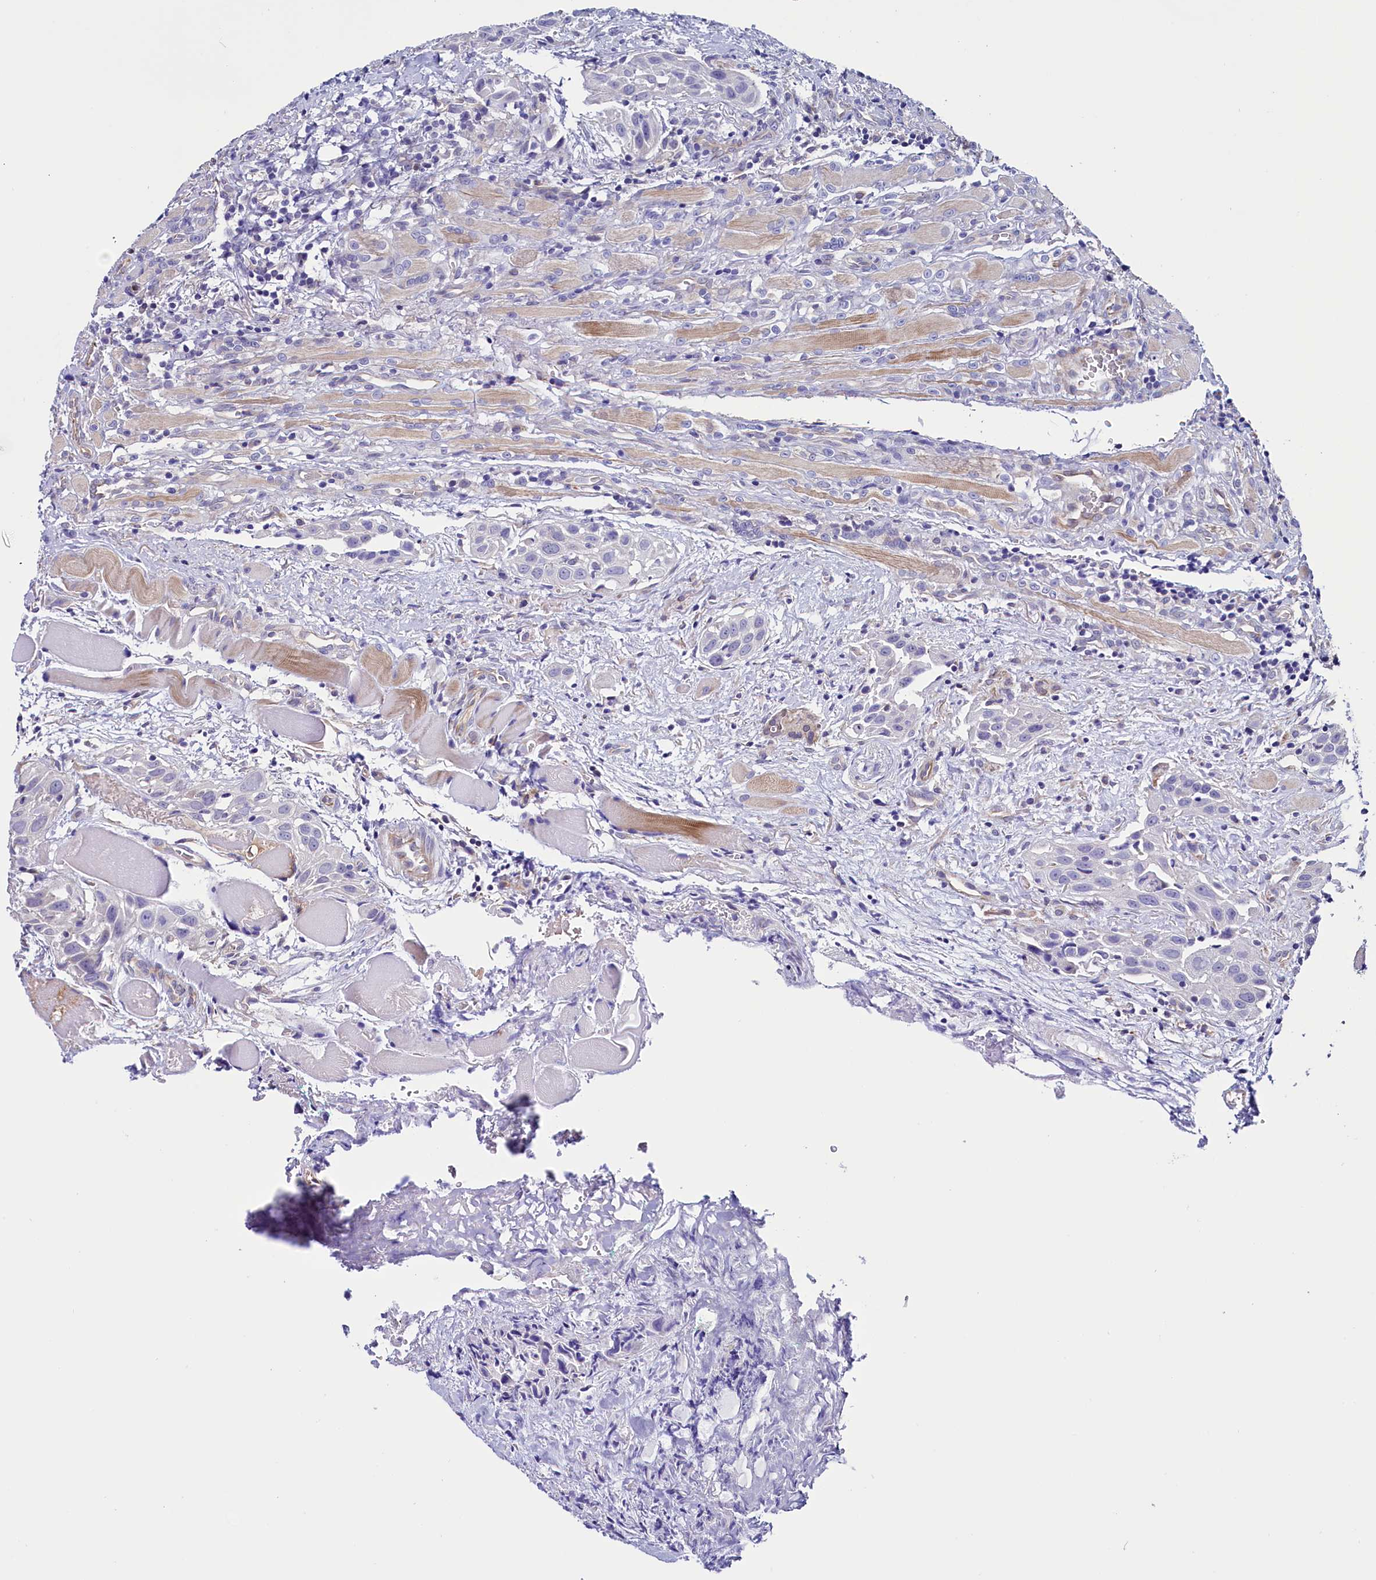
{"staining": {"intensity": "negative", "quantity": "none", "location": "none"}, "tissue": "head and neck cancer", "cell_type": "Tumor cells", "image_type": "cancer", "snomed": [{"axis": "morphology", "description": "Squamous cell carcinoma, NOS"}, {"axis": "topography", "description": "Oral tissue"}, {"axis": "topography", "description": "Head-Neck"}], "caption": "Immunohistochemical staining of head and neck cancer shows no significant staining in tumor cells.", "gene": "PDILT", "patient": {"sex": "female", "age": 50}}